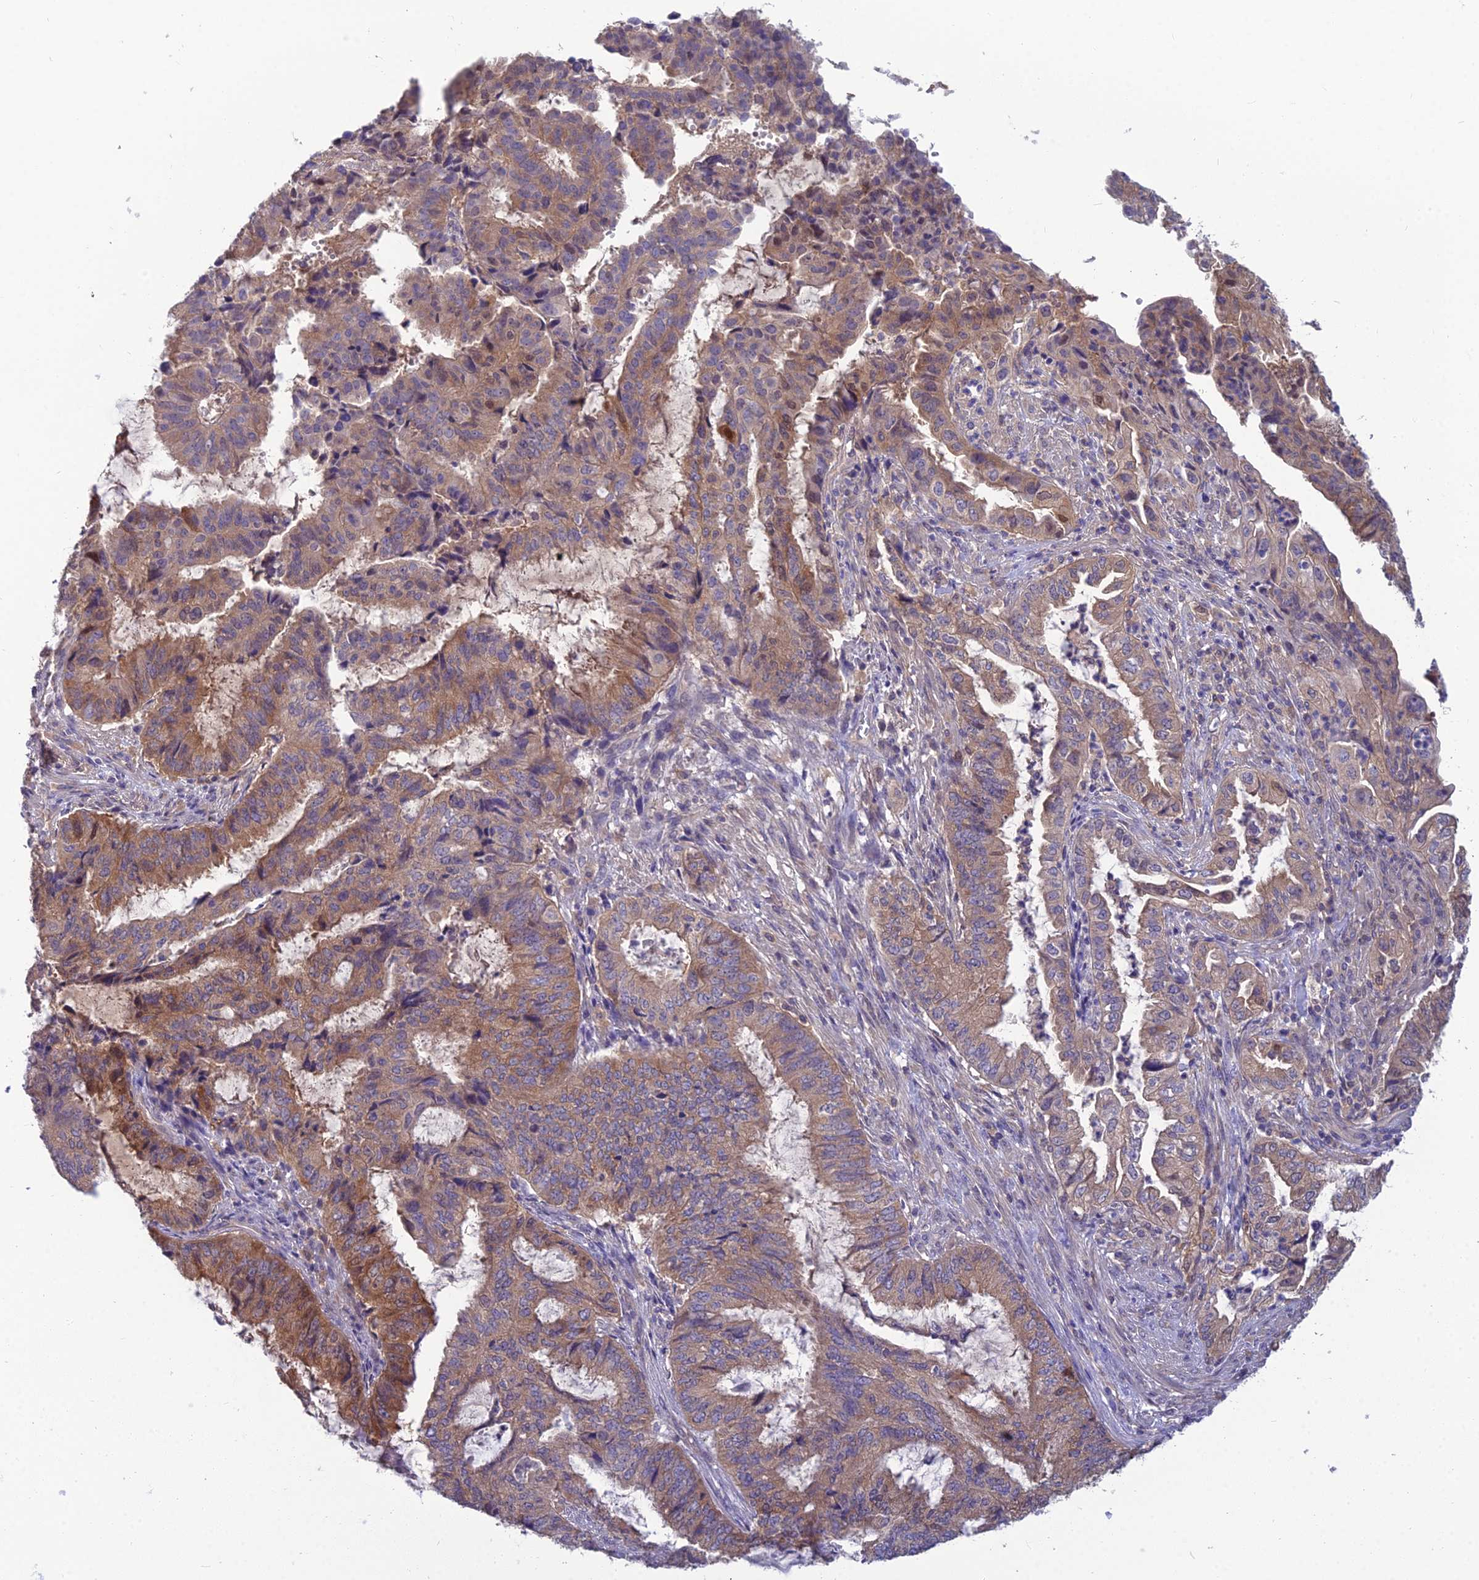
{"staining": {"intensity": "moderate", "quantity": ">75%", "location": "cytoplasmic/membranous"}, "tissue": "endometrial cancer", "cell_type": "Tumor cells", "image_type": "cancer", "snomed": [{"axis": "morphology", "description": "Adenocarcinoma, NOS"}, {"axis": "topography", "description": "Endometrium"}], "caption": "A medium amount of moderate cytoplasmic/membranous staining is appreciated in about >75% of tumor cells in adenocarcinoma (endometrial) tissue.", "gene": "MVD", "patient": {"sex": "female", "age": 51}}